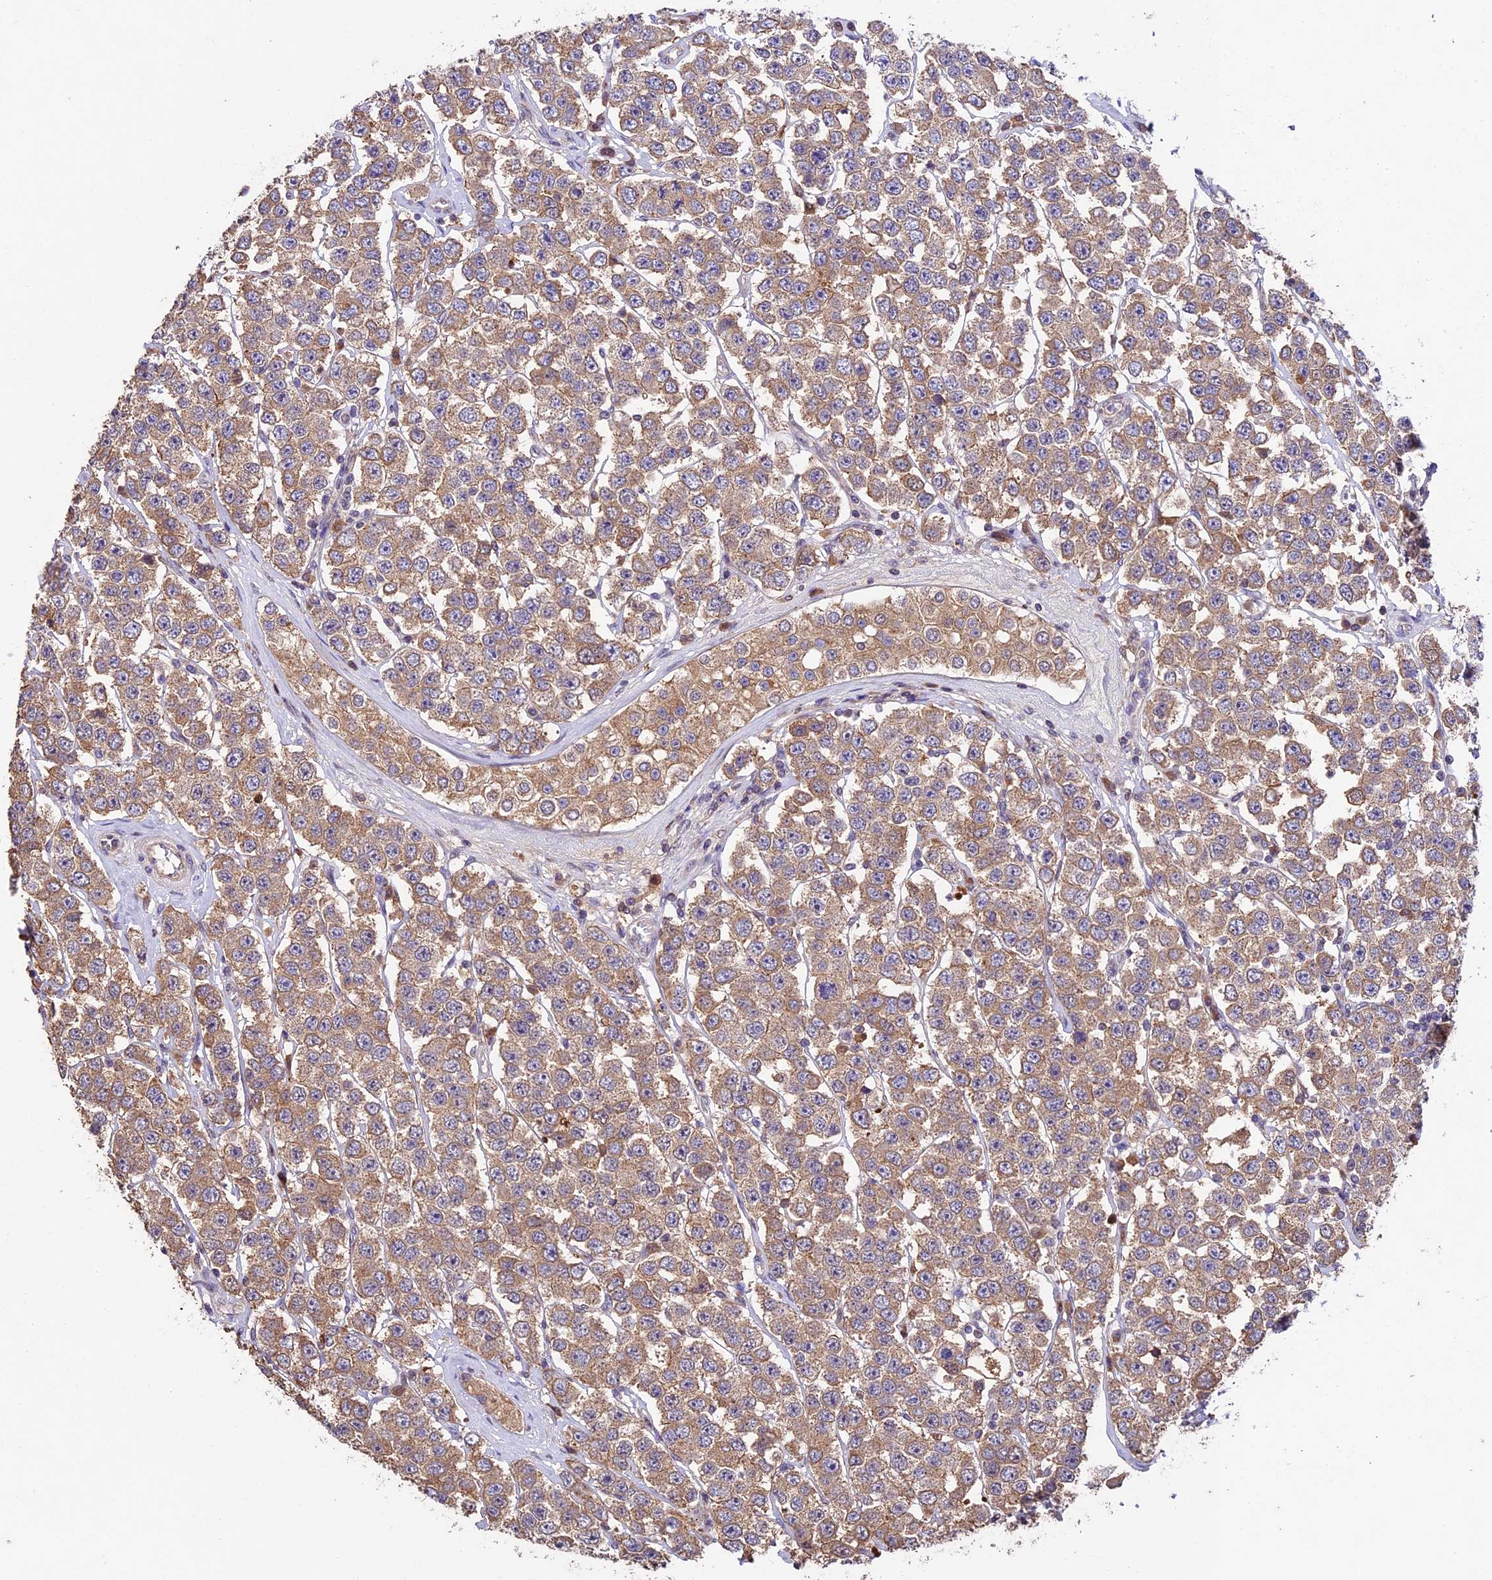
{"staining": {"intensity": "moderate", "quantity": ">75%", "location": "cytoplasmic/membranous"}, "tissue": "testis cancer", "cell_type": "Tumor cells", "image_type": "cancer", "snomed": [{"axis": "morphology", "description": "Seminoma, NOS"}, {"axis": "topography", "description": "Testis"}], "caption": "This is a micrograph of immunohistochemistry staining of seminoma (testis), which shows moderate positivity in the cytoplasmic/membranous of tumor cells.", "gene": "SBNO2", "patient": {"sex": "male", "age": 28}}